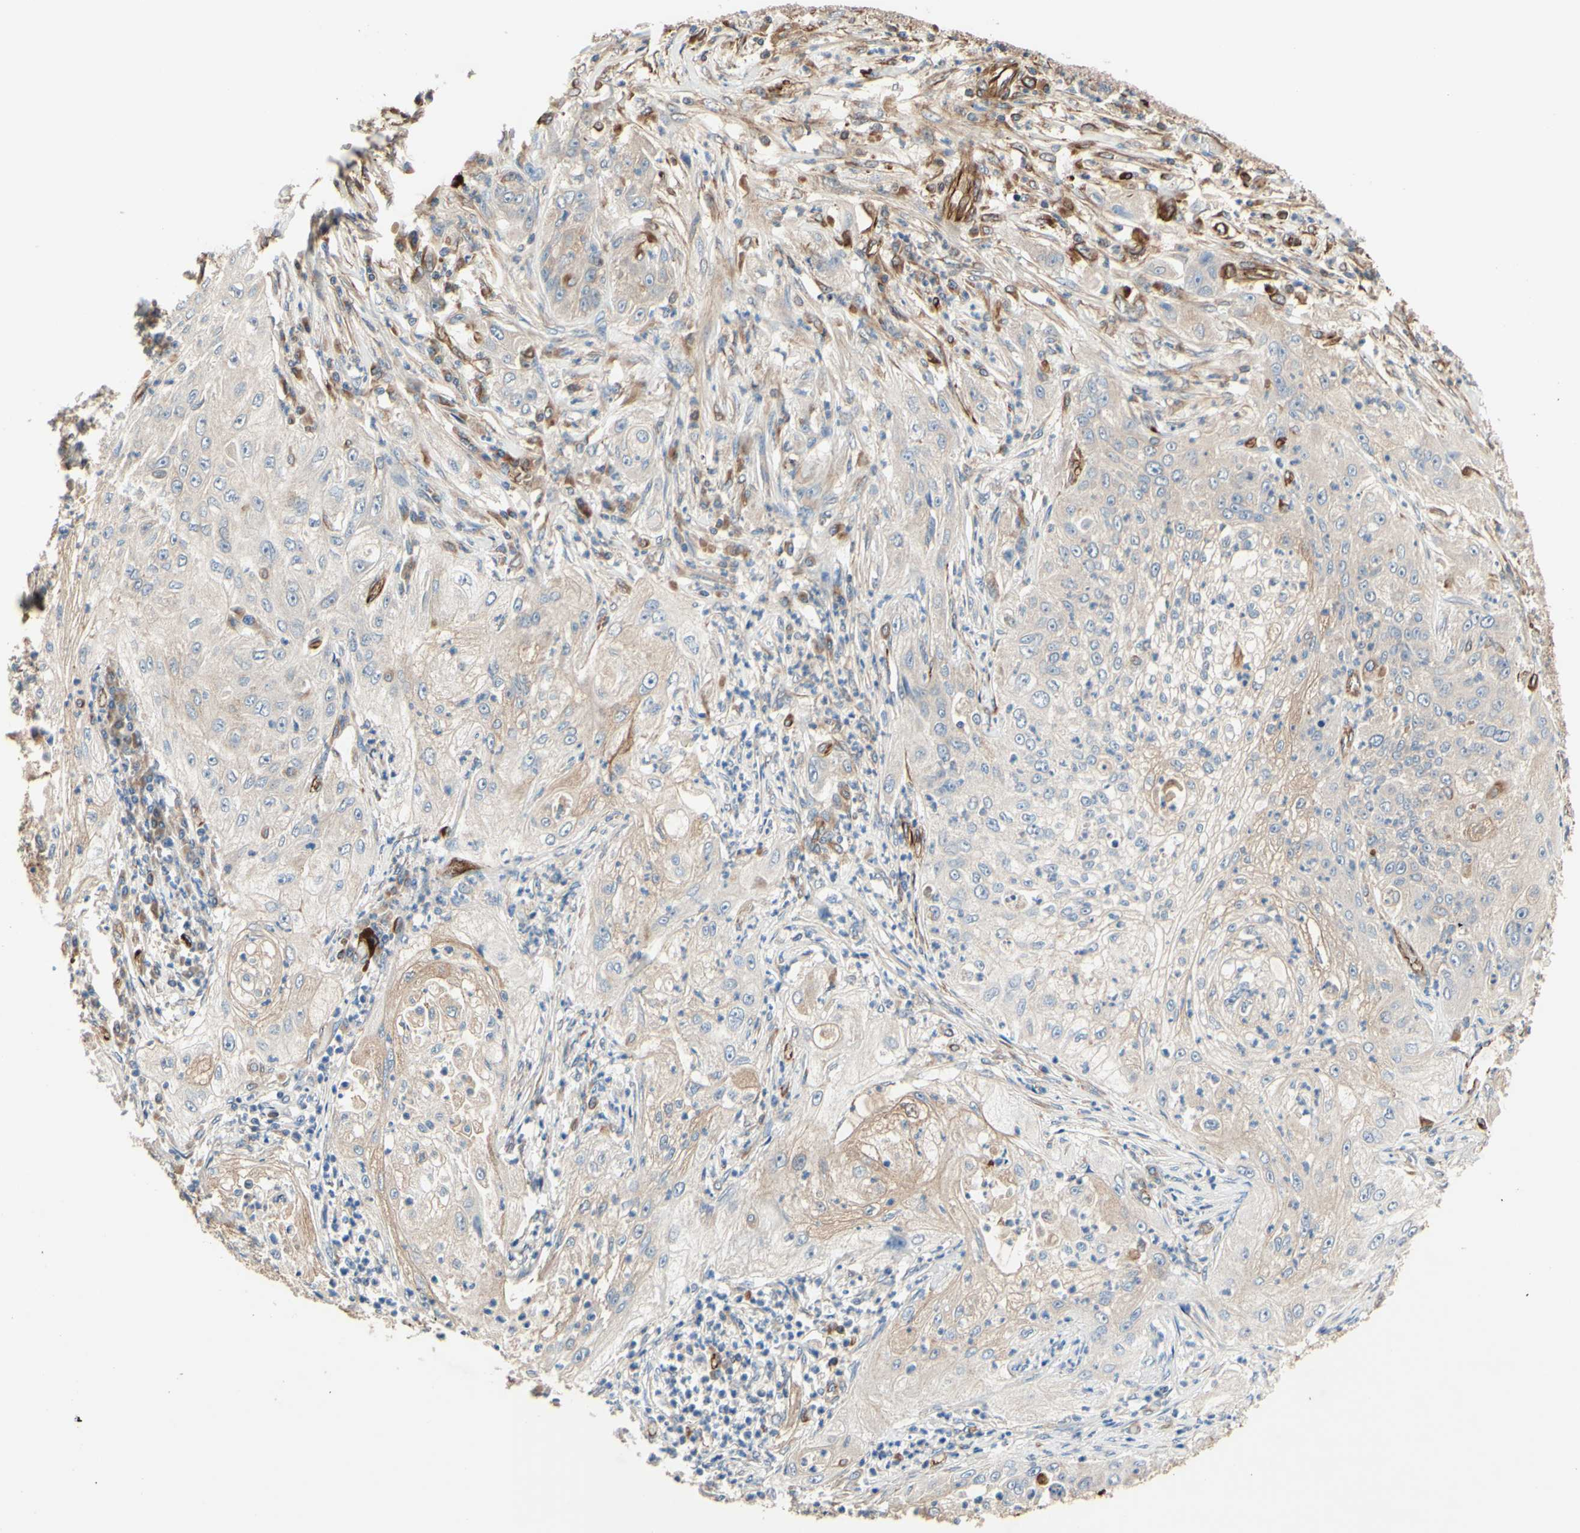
{"staining": {"intensity": "weak", "quantity": "<25%", "location": "cytoplasmic/membranous"}, "tissue": "lung cancer", "cell_type": "Tumor cells", "image_type": "cancer", "snomed": [{"axis": "morphology", "description": "Inflammation, NOS"}, {"axis": "morphology", "description": "Squamous cell carcinoma, NOS"}, {"axis": "topography", "description": "Lymph node"}, {"axis": "topography", "description": "Soft tissue"}, {"axis": "topography", "description": "Lung"}], "caption": "DAB (3,3'-diaminobenzidine) immunohistochemical staining of lung cancer (squamous cell carcinoma) shows no significant expression in tumor cells.", "gene": "TRAF2", "patient": {"sex": "male", "age": 66}}